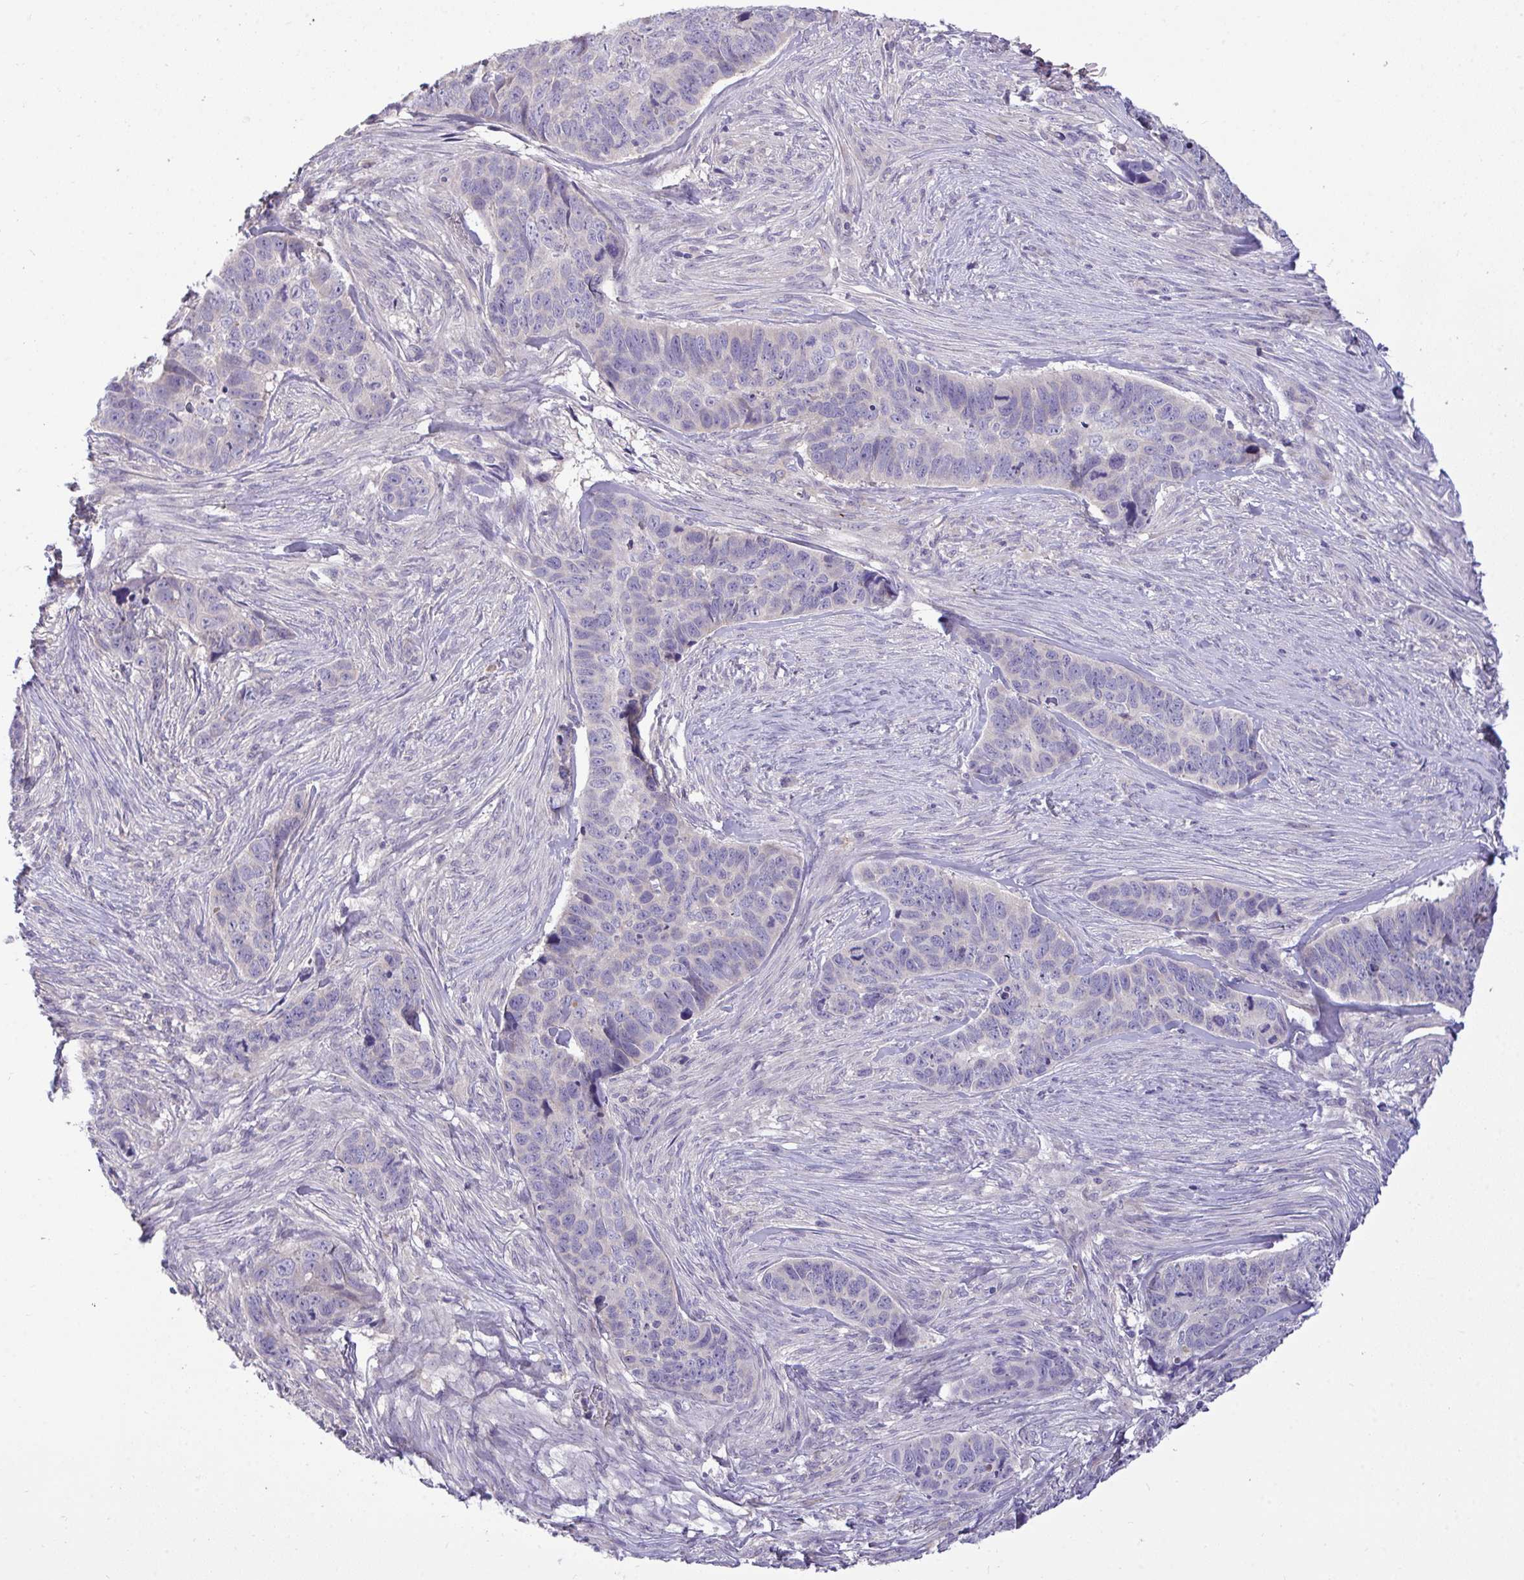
{"staining": {"intensity": "negative", "quantity": "none", "location": "none"}, "tissue": "skin cancer", "cell_type": "Tumor cells", "image_type": "cancer", "snomed": [{"axis": "morphology", "description": "Basal cell carcinoma"}, {"axis": "topography", "description": "Skin"}], "caption": "High power microscopy photomicrograph of an immunohistochemistry (IHC) photomicrograph of skin cancer, revealing no significant staining in tumor cells. The staining is performed using DAB brown chromogen with nuclei counter-stained in using hematoxylin.", "gene": "ZNF581", "patient": {"sex": "female", "age": 82}}